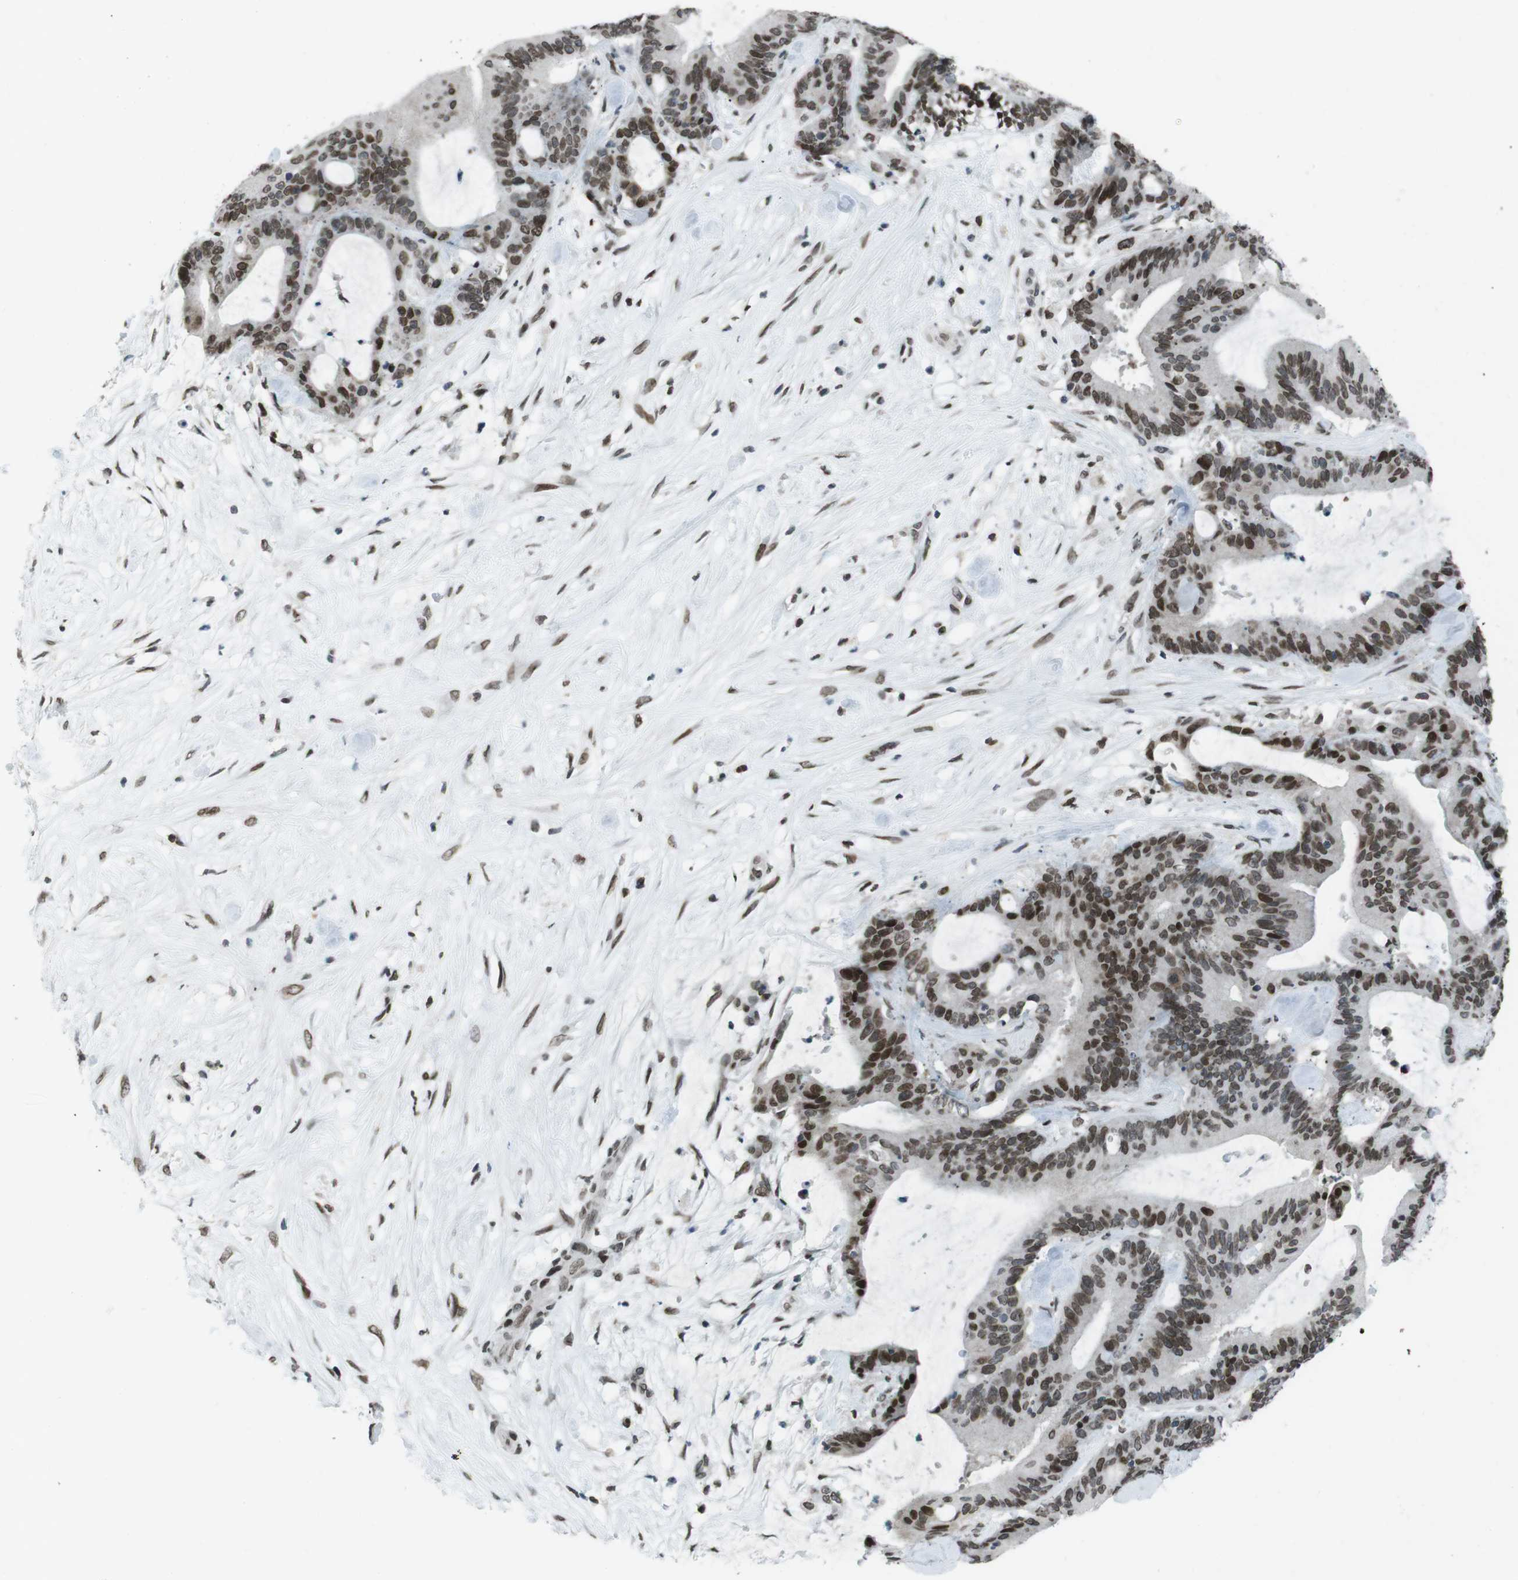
{"staining": {"intensity": "strong", "quantity": ">75%", "location": "nuclear"}, "tissue": "liver cancer", "cell_type": "Tumor cells", "image_type": "cancer", "snomed": [{"axis": "morphology", "description": "Cholangiocarcinoma"}, {"axis": "topography", "description": "Liver"}], "caption": "This micrograph exhibits immunohistochemistry staining of human liver cancer, with high strong nuclear expression in about >75% of tumor cells.", "gene": "MAD1L1", "patient": {"sex": "female", "age": 73}}